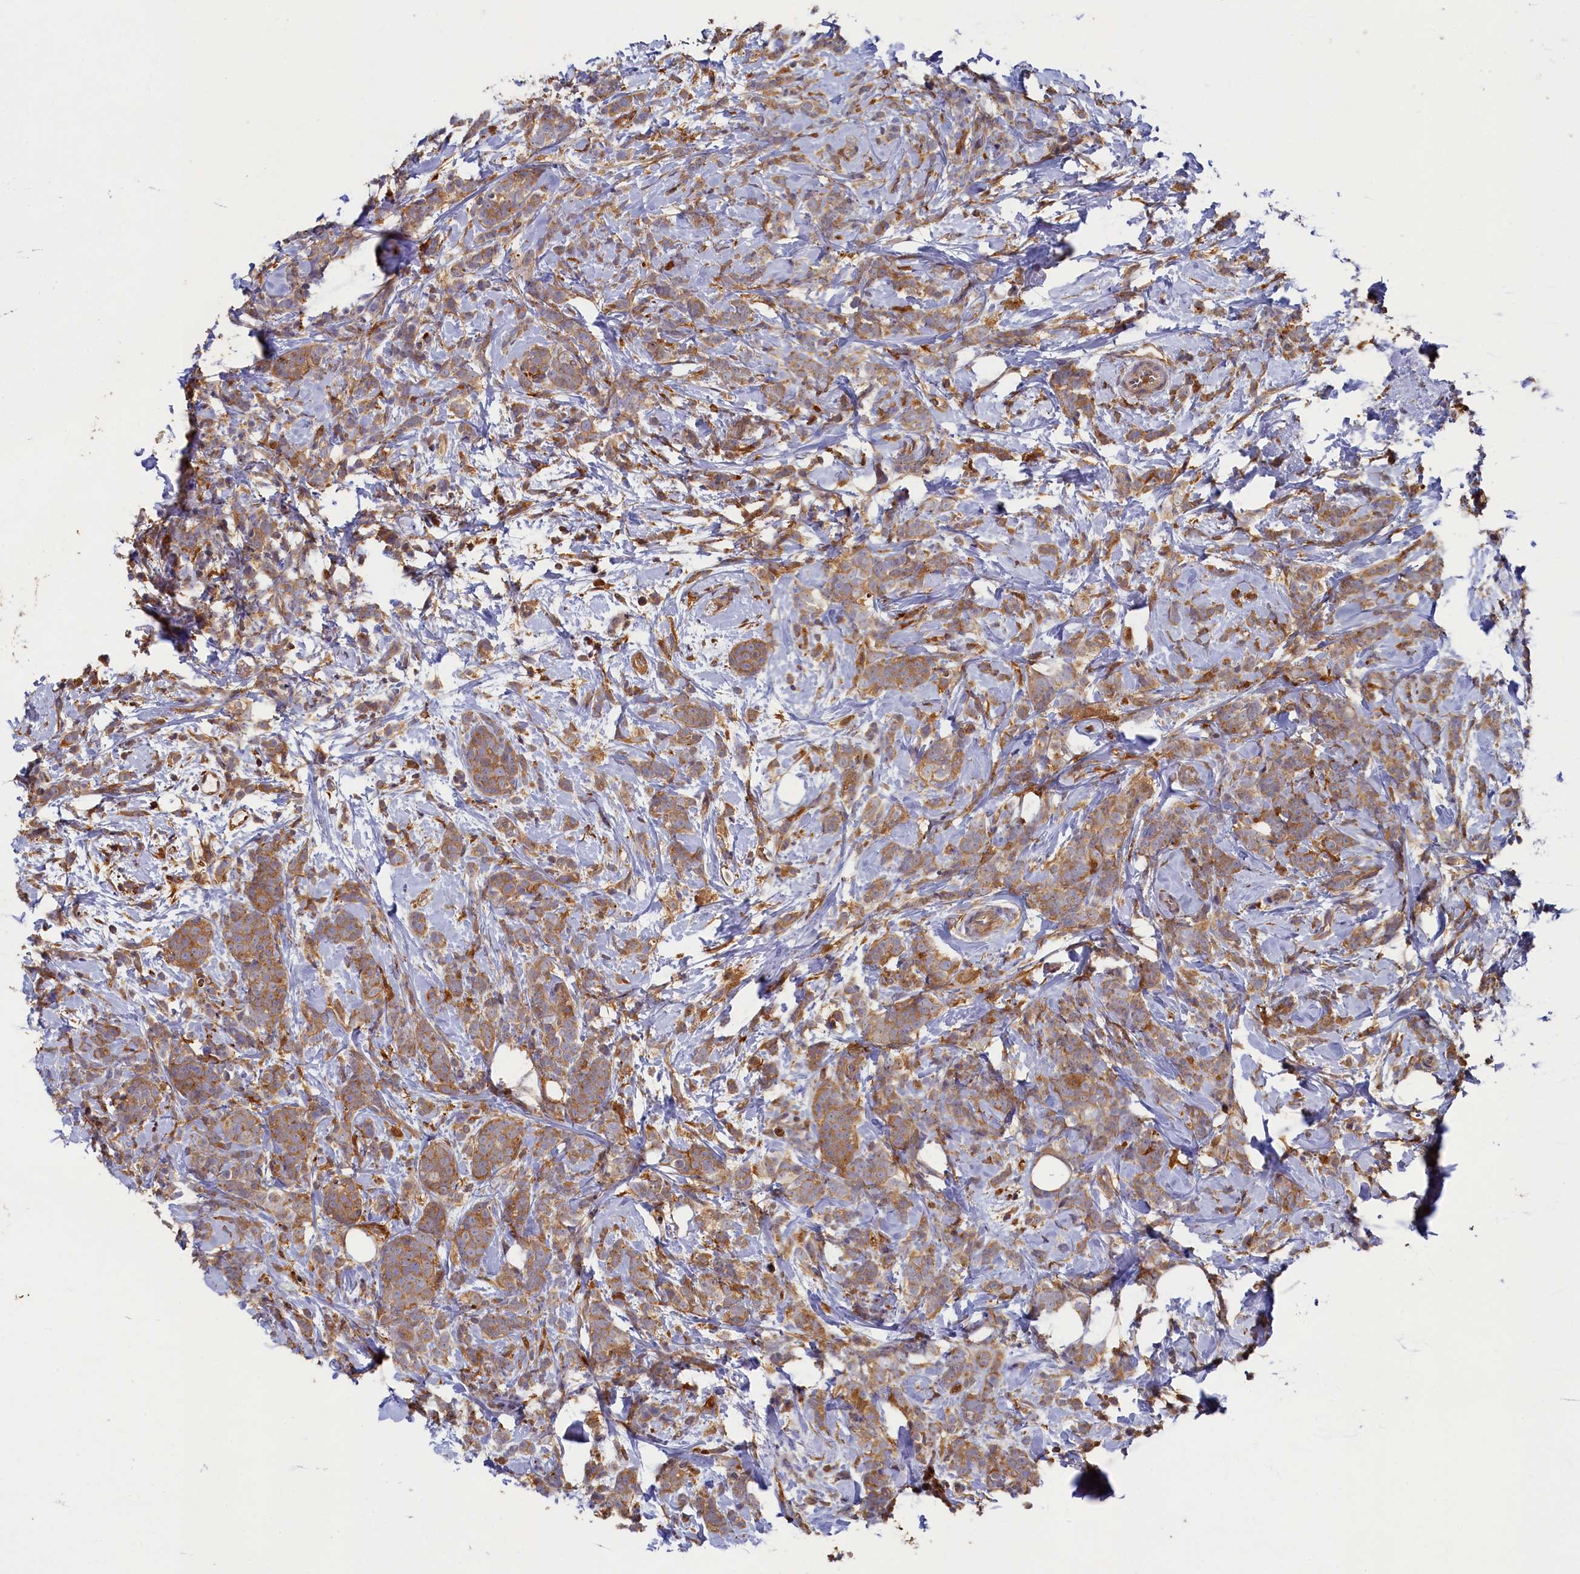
{"staining": {"intensity": "moderate", "quantity": ">75%", "location": "cytoplasmic/membranous"}, "tissue": "breast cancer", "cell_type": "Tumor cells", "image_type": "cancer", "snomed": [{"axis": "morphology", "description": "Lobular carcinoma"}, {"axis": "topography", "description": "Breast"}], "caption": "A brown stain labels moderate cytoplasmic/membranous positivity of a protein in human lobular carcinoma (breast) tumor cells. (Brightfield microscopy of DAB IHC at high magnification).", "gene": "TIMM8B", "patient": {"sex": "female", "age": 58}}